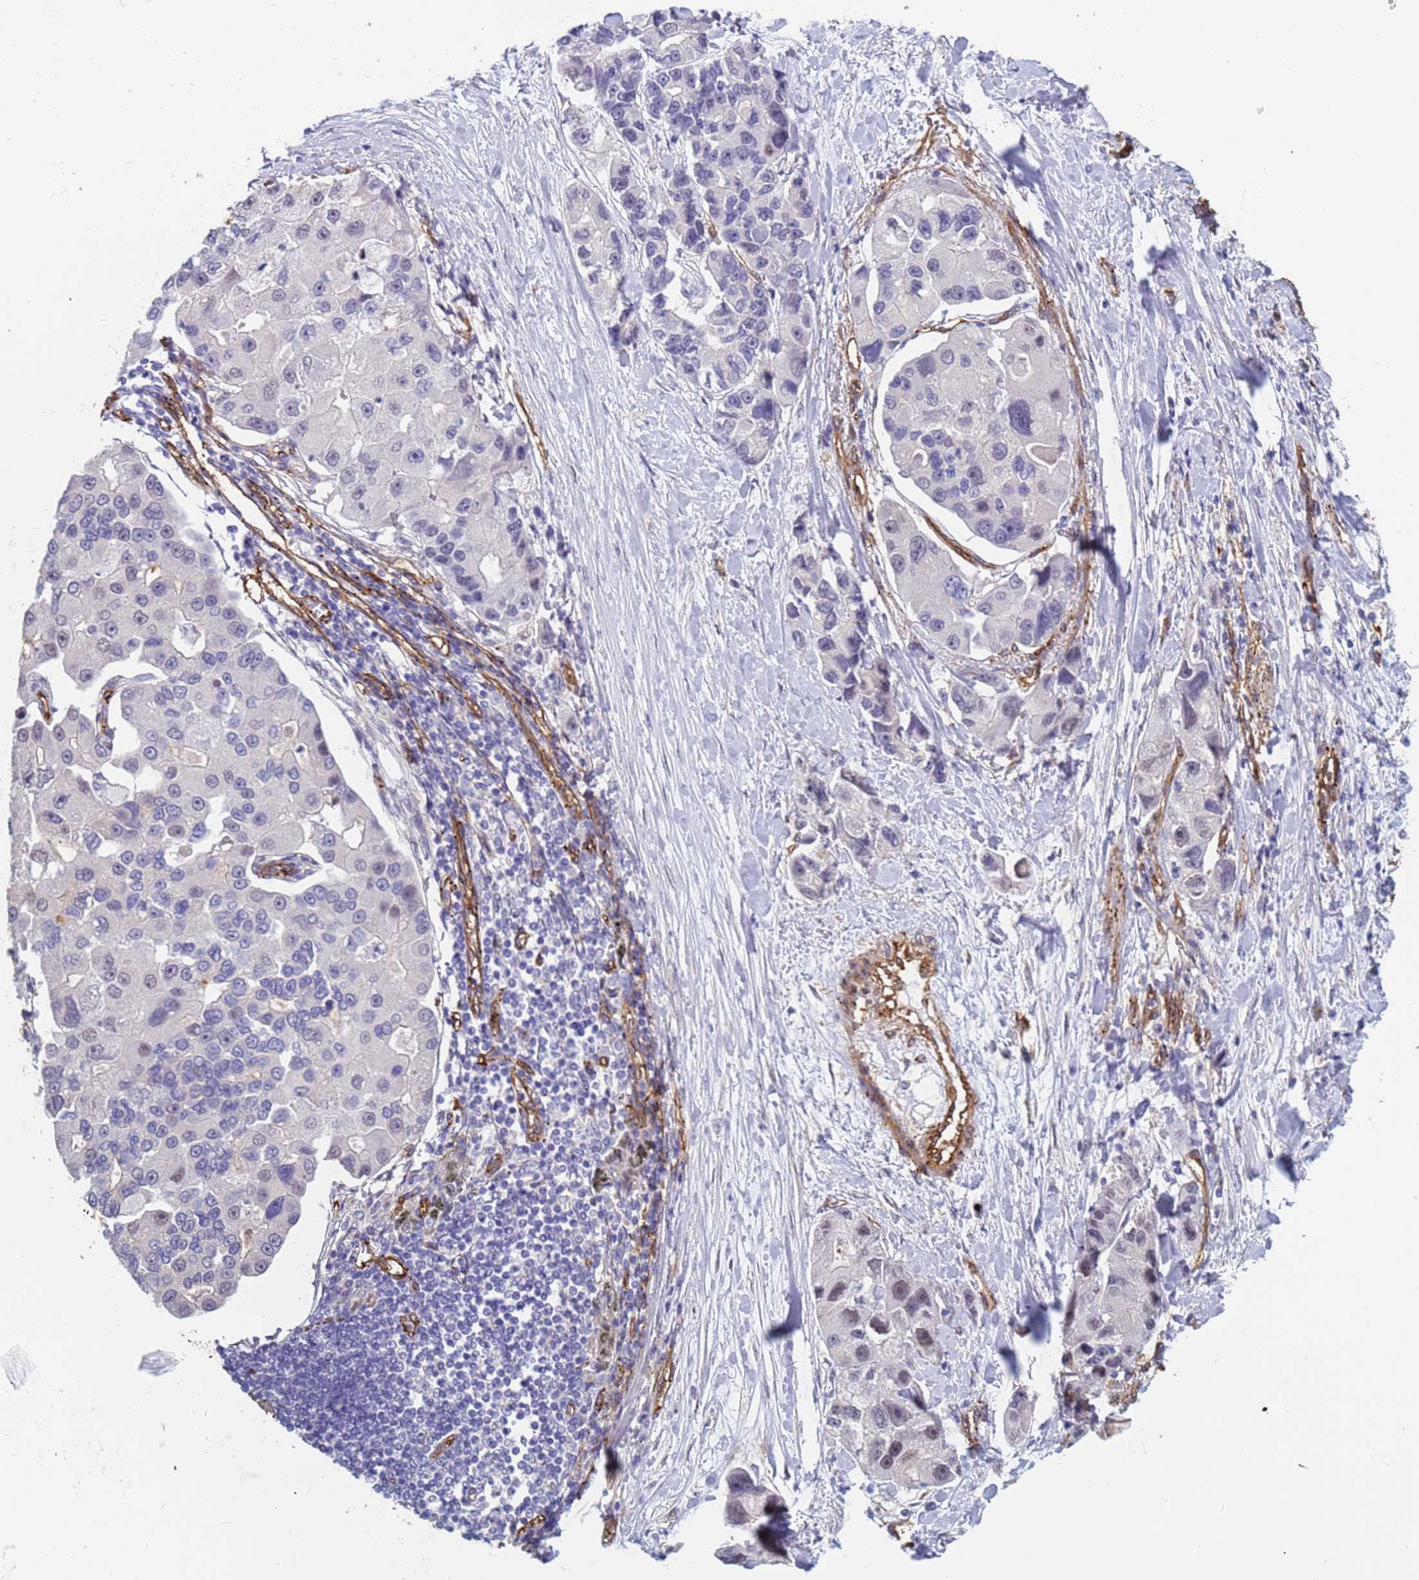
{"staining": {"intensity": "negative", "quantity": "none", "location": "none"}, "tissue": "lung cancer", "cell_type": "Tumor cells", "image_type": "cancer", "snomed": [{"axis": "morphology", "description": "Adenocarcinoma, NOS"}, {"axis": "topography", "description": "Lung"}], "caption": "The immunohistochemistry micrograph has no significant staining in tumor cells of lung cancer tissue. (DAB IHC visualized using brightfield microscopy, high magnification).", "gene": "EHD2", "patient": {"sex": "female", "age": 54}}